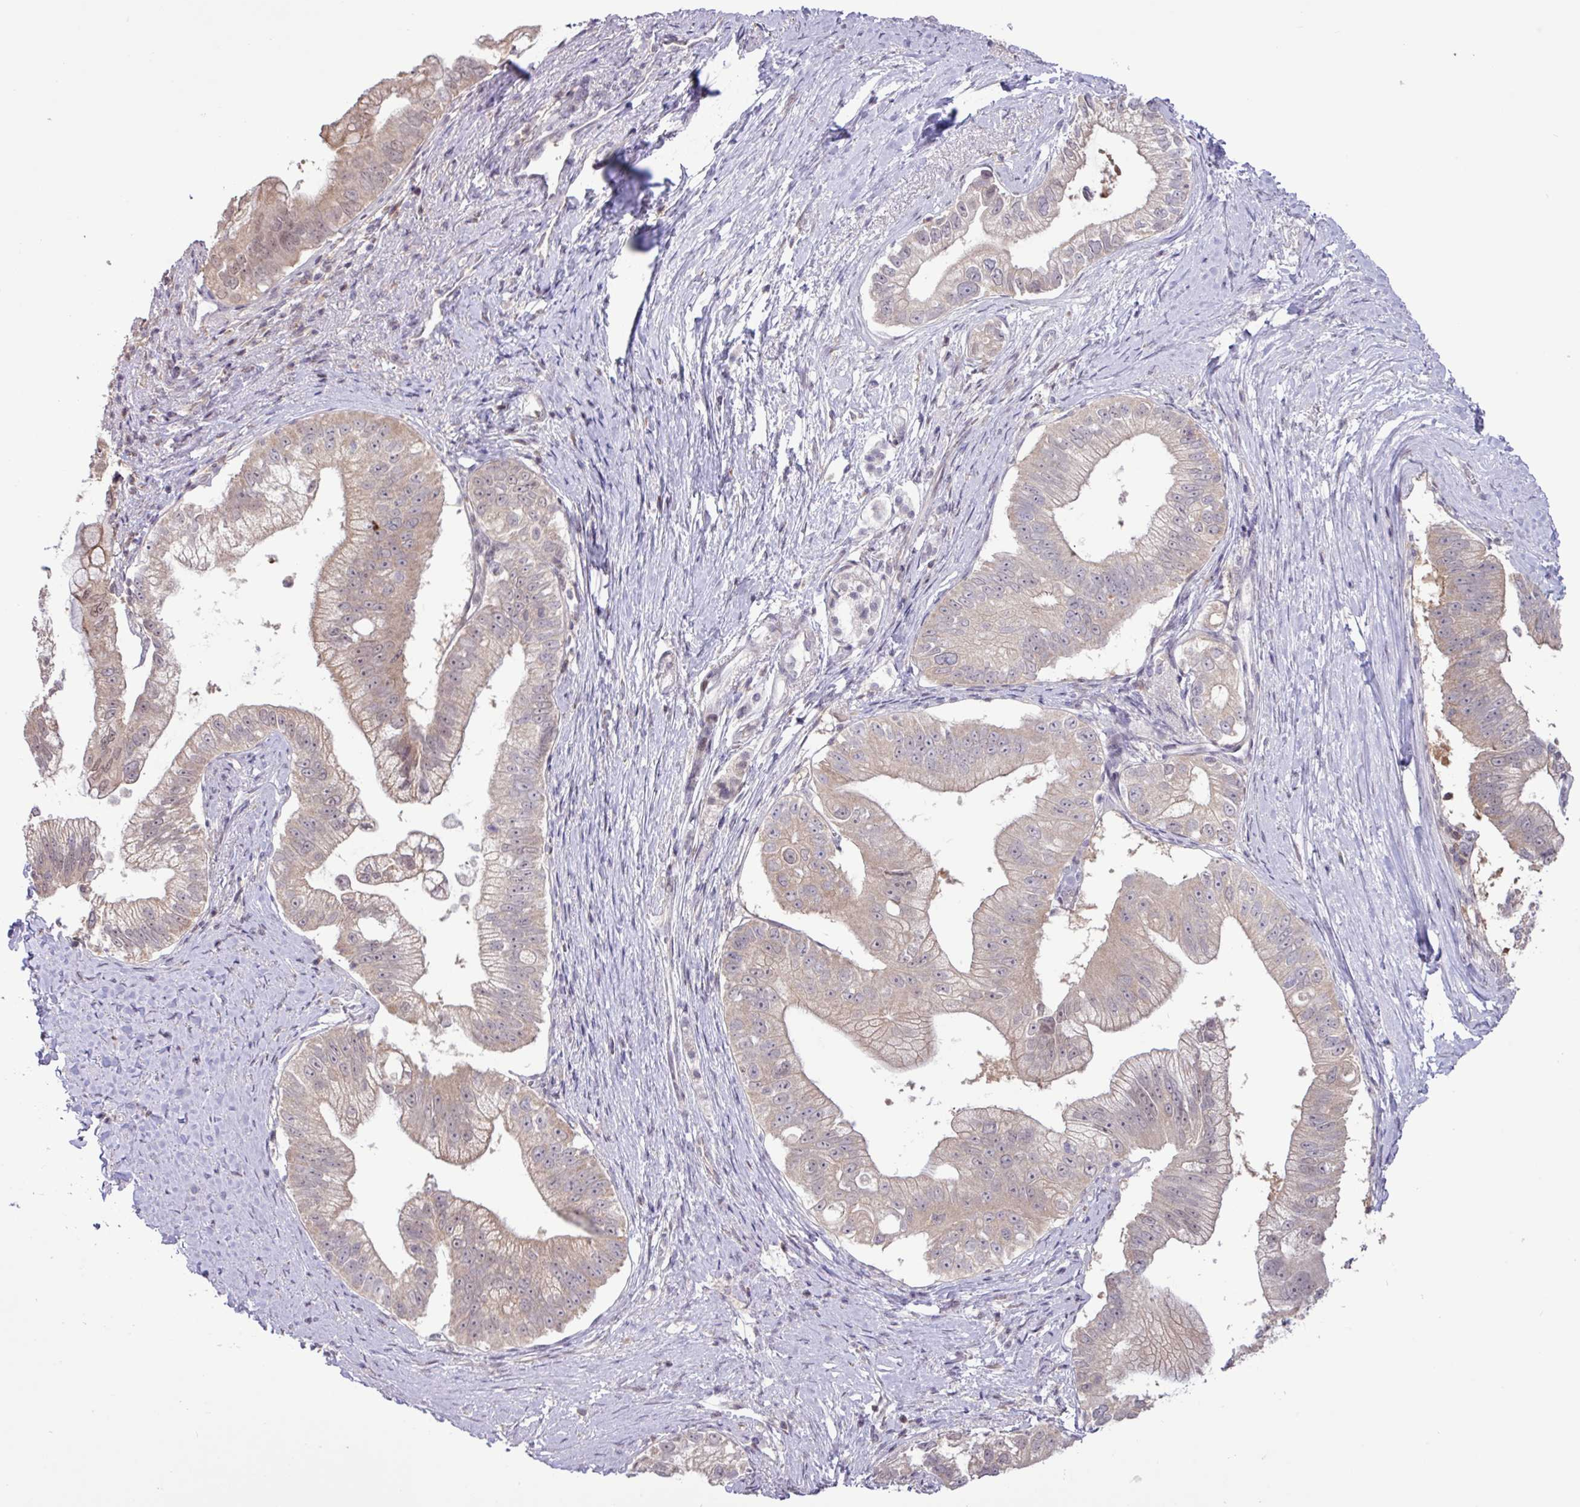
{"staining": {"intensity": "weak", "quantity": "25%-75%", "location": "cytoplasmic/membranous,nuclear"}, "tissue": "pancreatic cancer", "cell_type": "Tumor cells", "image_type": "cancer", "snomed": [{"axis": "morphology", "description": "Adenocarcinoma, NOS"}, {"axis": "topography", "description": "Pancreas"}], "caption": "Immunohistochemical staining of human adenocarcinoma (pancreatic) reveals low levels of weak cytoplasmic/membranous and nuclear protein positivity in approximately 25%-75% of tumor cells. (Stains: DAB in brown, nuclei in blue, Microscopy: brightfield microscopy at high magnification).", "gene": "RTL3", "patient": {"sex": "male", "age": 70}}